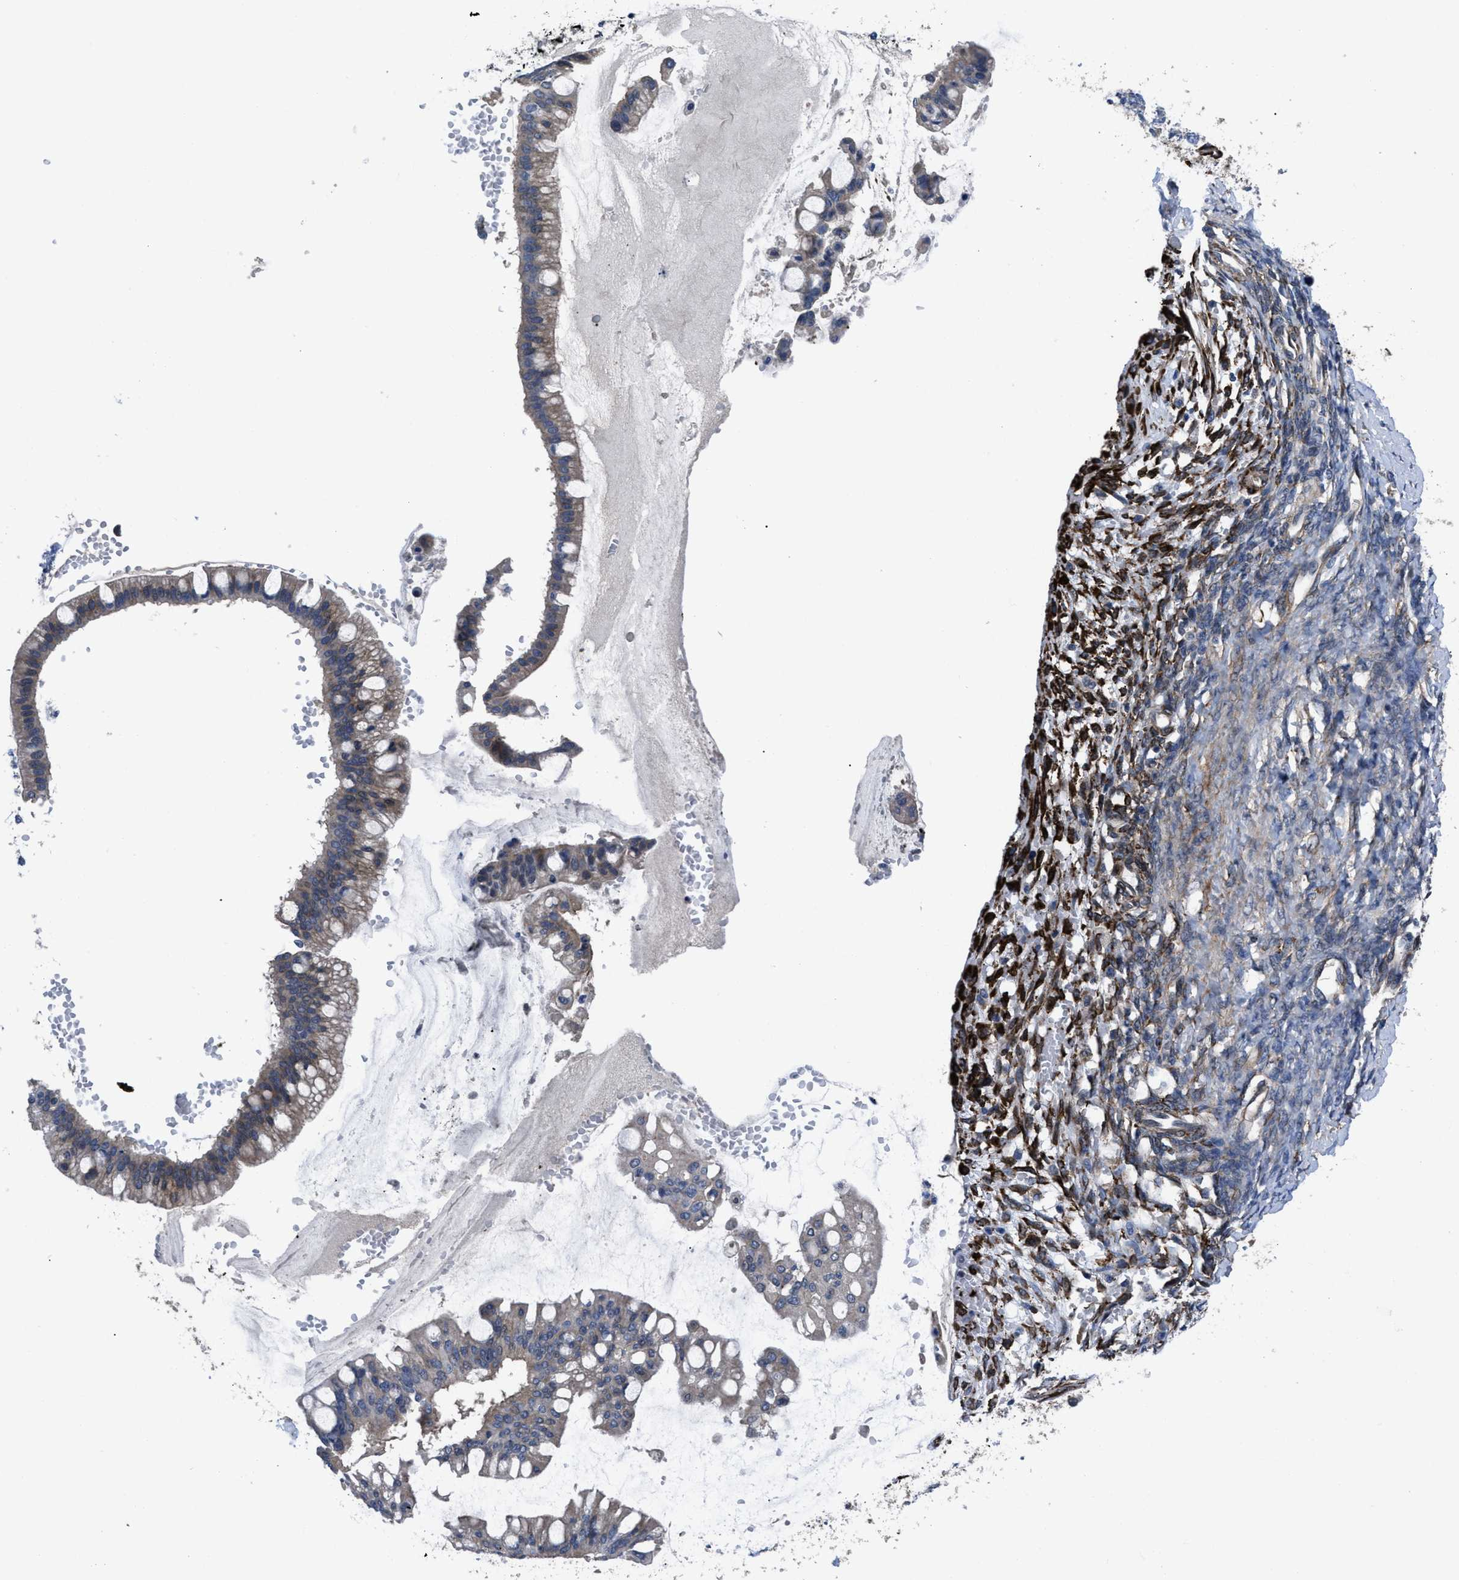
{"staining": {"intensity": "moderate", "quantity": "25%-75%", "location": "cytoplasmic/membranous"}, "tissue": "ovarian cancer", "cell_type": "Tumor cells", "image_type": "cancer", "snomed": [{"axis": "morphology", "description": "Cystadenocarcinoma, mucinous, NOS"}, {"axis": "topography", "description": "Ovary"}], "caption": "Approximately 25%-75% of tumor cells in human ovarian cancer display moderate cytoplasmic/membranous protein positivity as visualized by brown immunohistochemical staining.", "gene": "SQLE", "patient": {"sex": "female", "age": 73}}